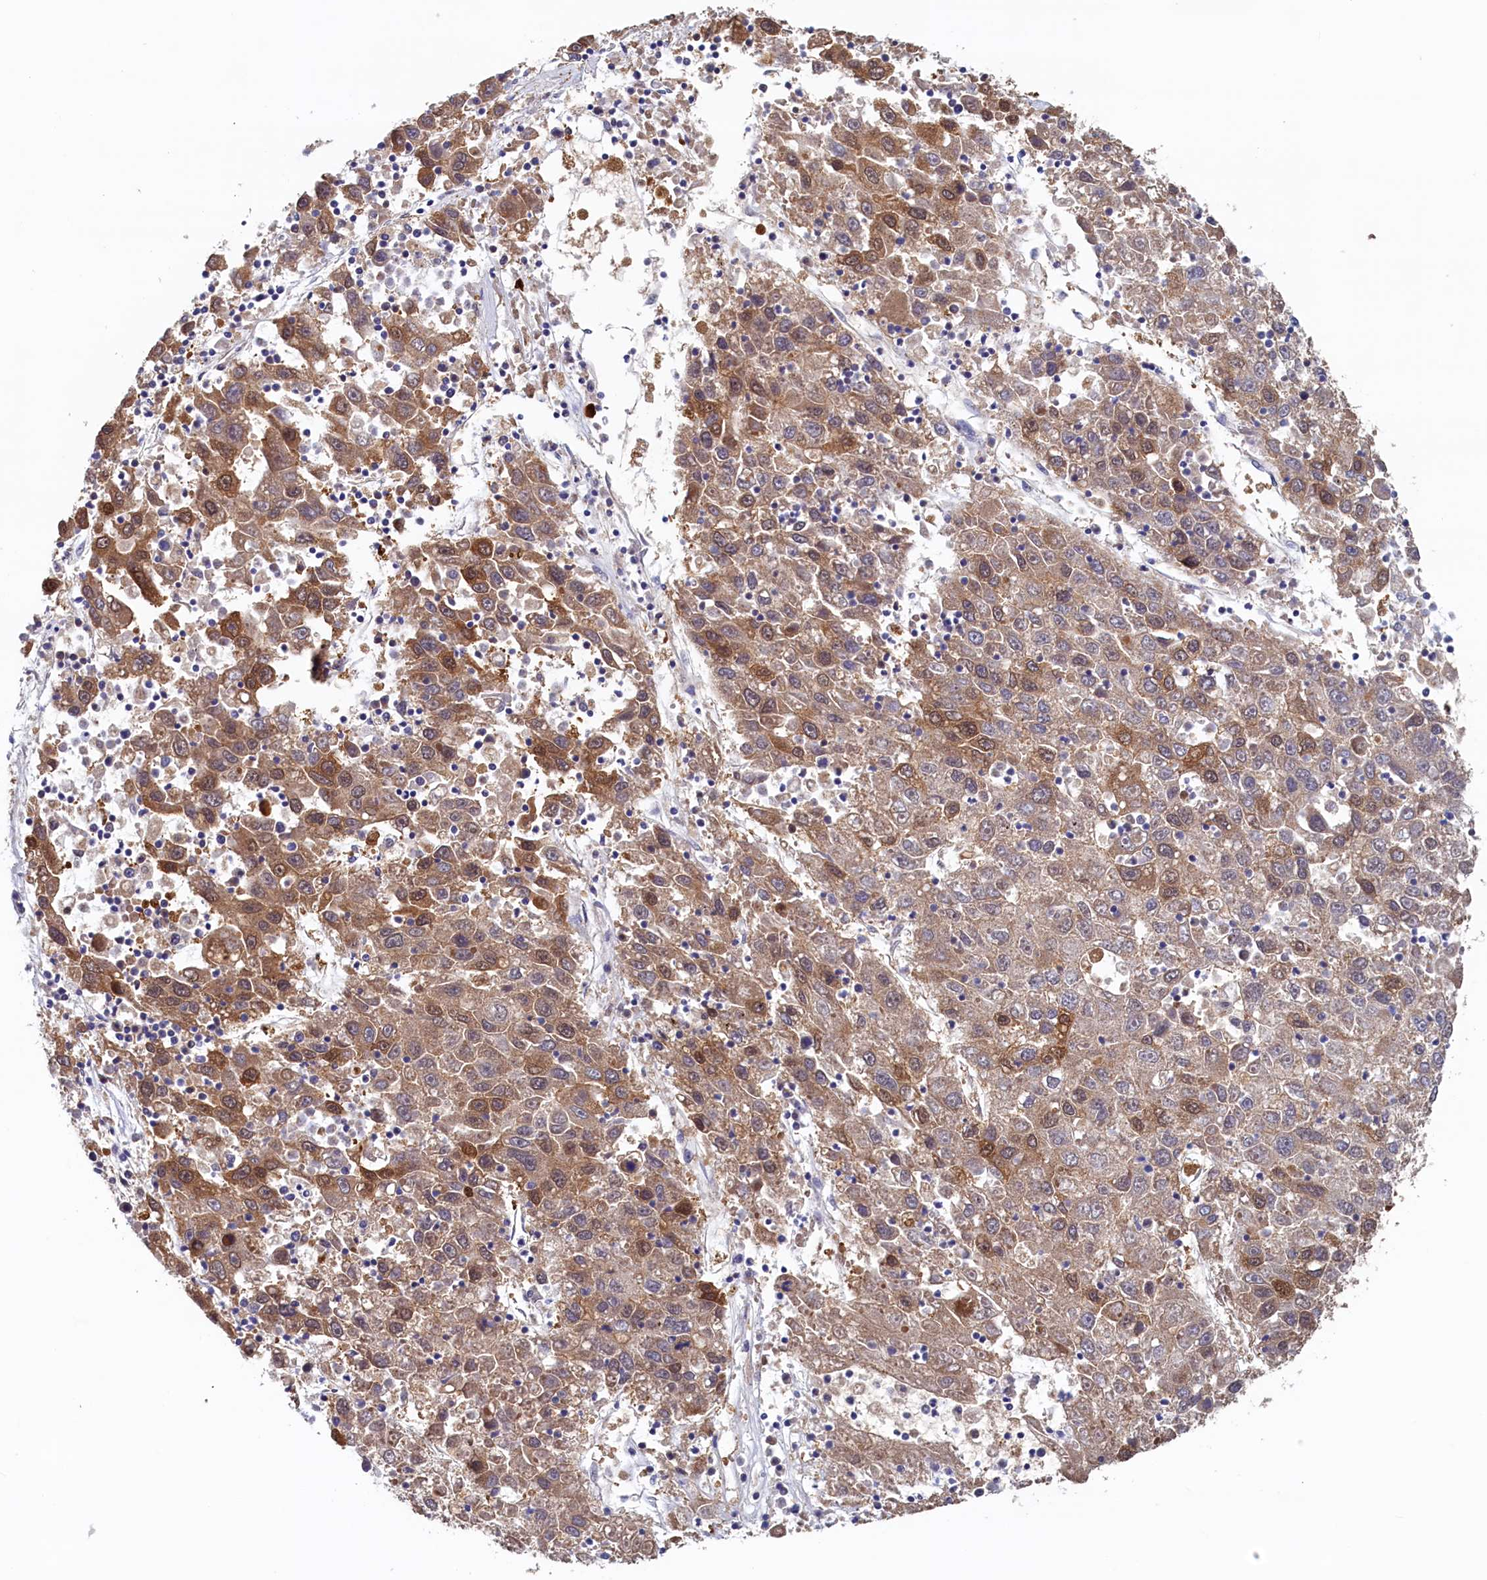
{"staining": {"intensity": "moderate", "quantity": "25%-75%", "location": "cytoplasmic/membranous,nuclear"}, "tissue": "liver cancer", "cell_type": "Tumor cells", "image_type": "cancer", "snomed": [{"axis": "morphology", "description": "Carcinoma, Hepatocellular, NOS"}, {"axis": "topography", "description": "Liver"}], "caption": "The photomicrograph shows a brown stain indicating the presence of a protein in the cytoplasmic/membranous and nuclear of tumor cells in liver cancer (hepatocellular carcinoma).", "gene": "AHCY", "patient": {"sex": "male", "age": 49}}